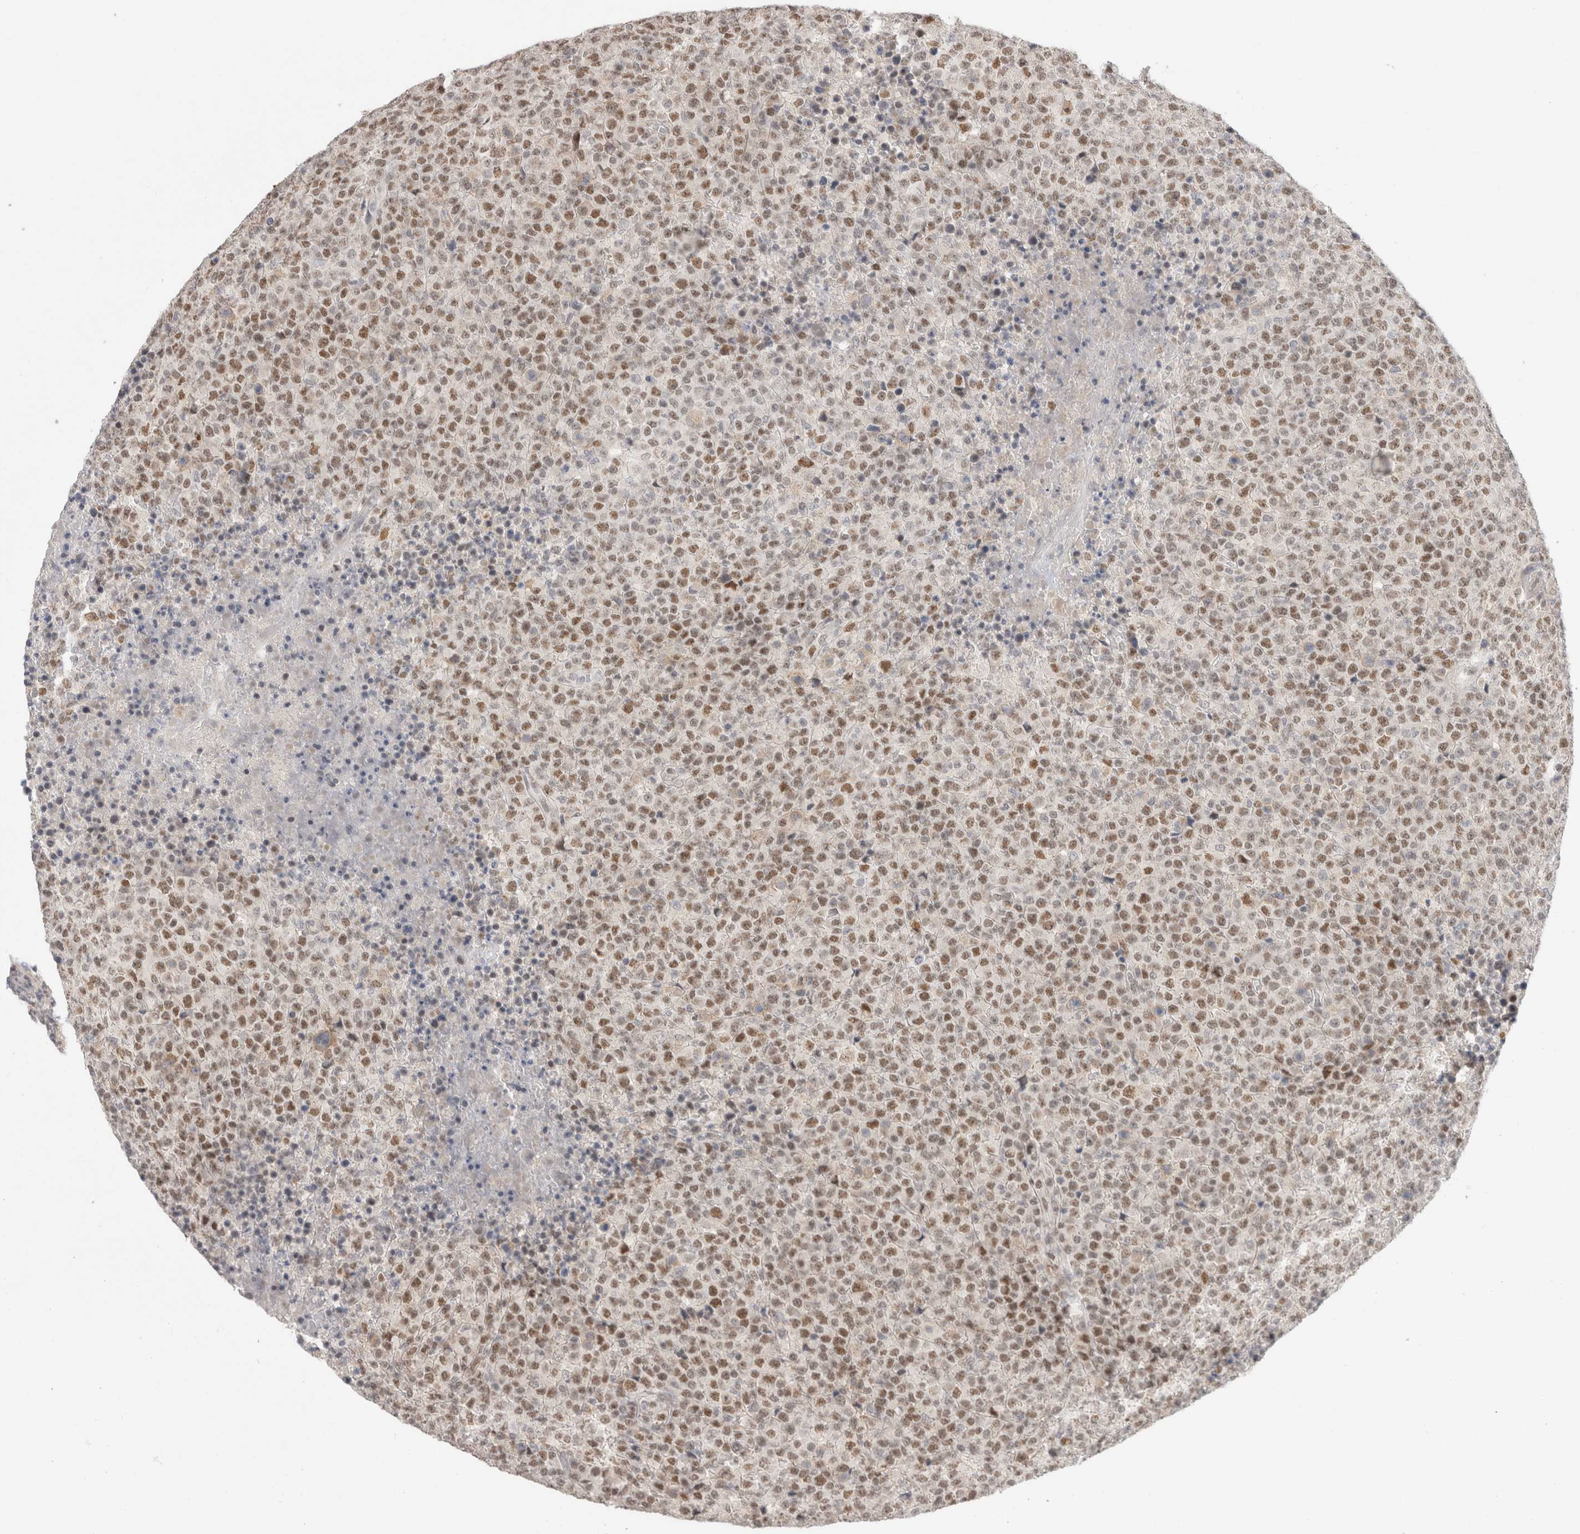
{"staining": {"intensity": "moderate", "quantity": ">75%", "location": "nuclear"}, "tissue": "lymphoma", "cell_type": "Tumor cells", "image_type": "cancer", "snomed": [{"axis": "morphology", "description": "Malignant lymphoma, non-Hodgkin's type, High grade"}, {"axis": "topography", "description": "Lymph node"}], "caption": "Protein staining reveals moderate nuclear expression in approximately >75% of tumor cells in lymphoma.", "gene": "RECQL4", "patient": {"sex": "male", "age": 13}}